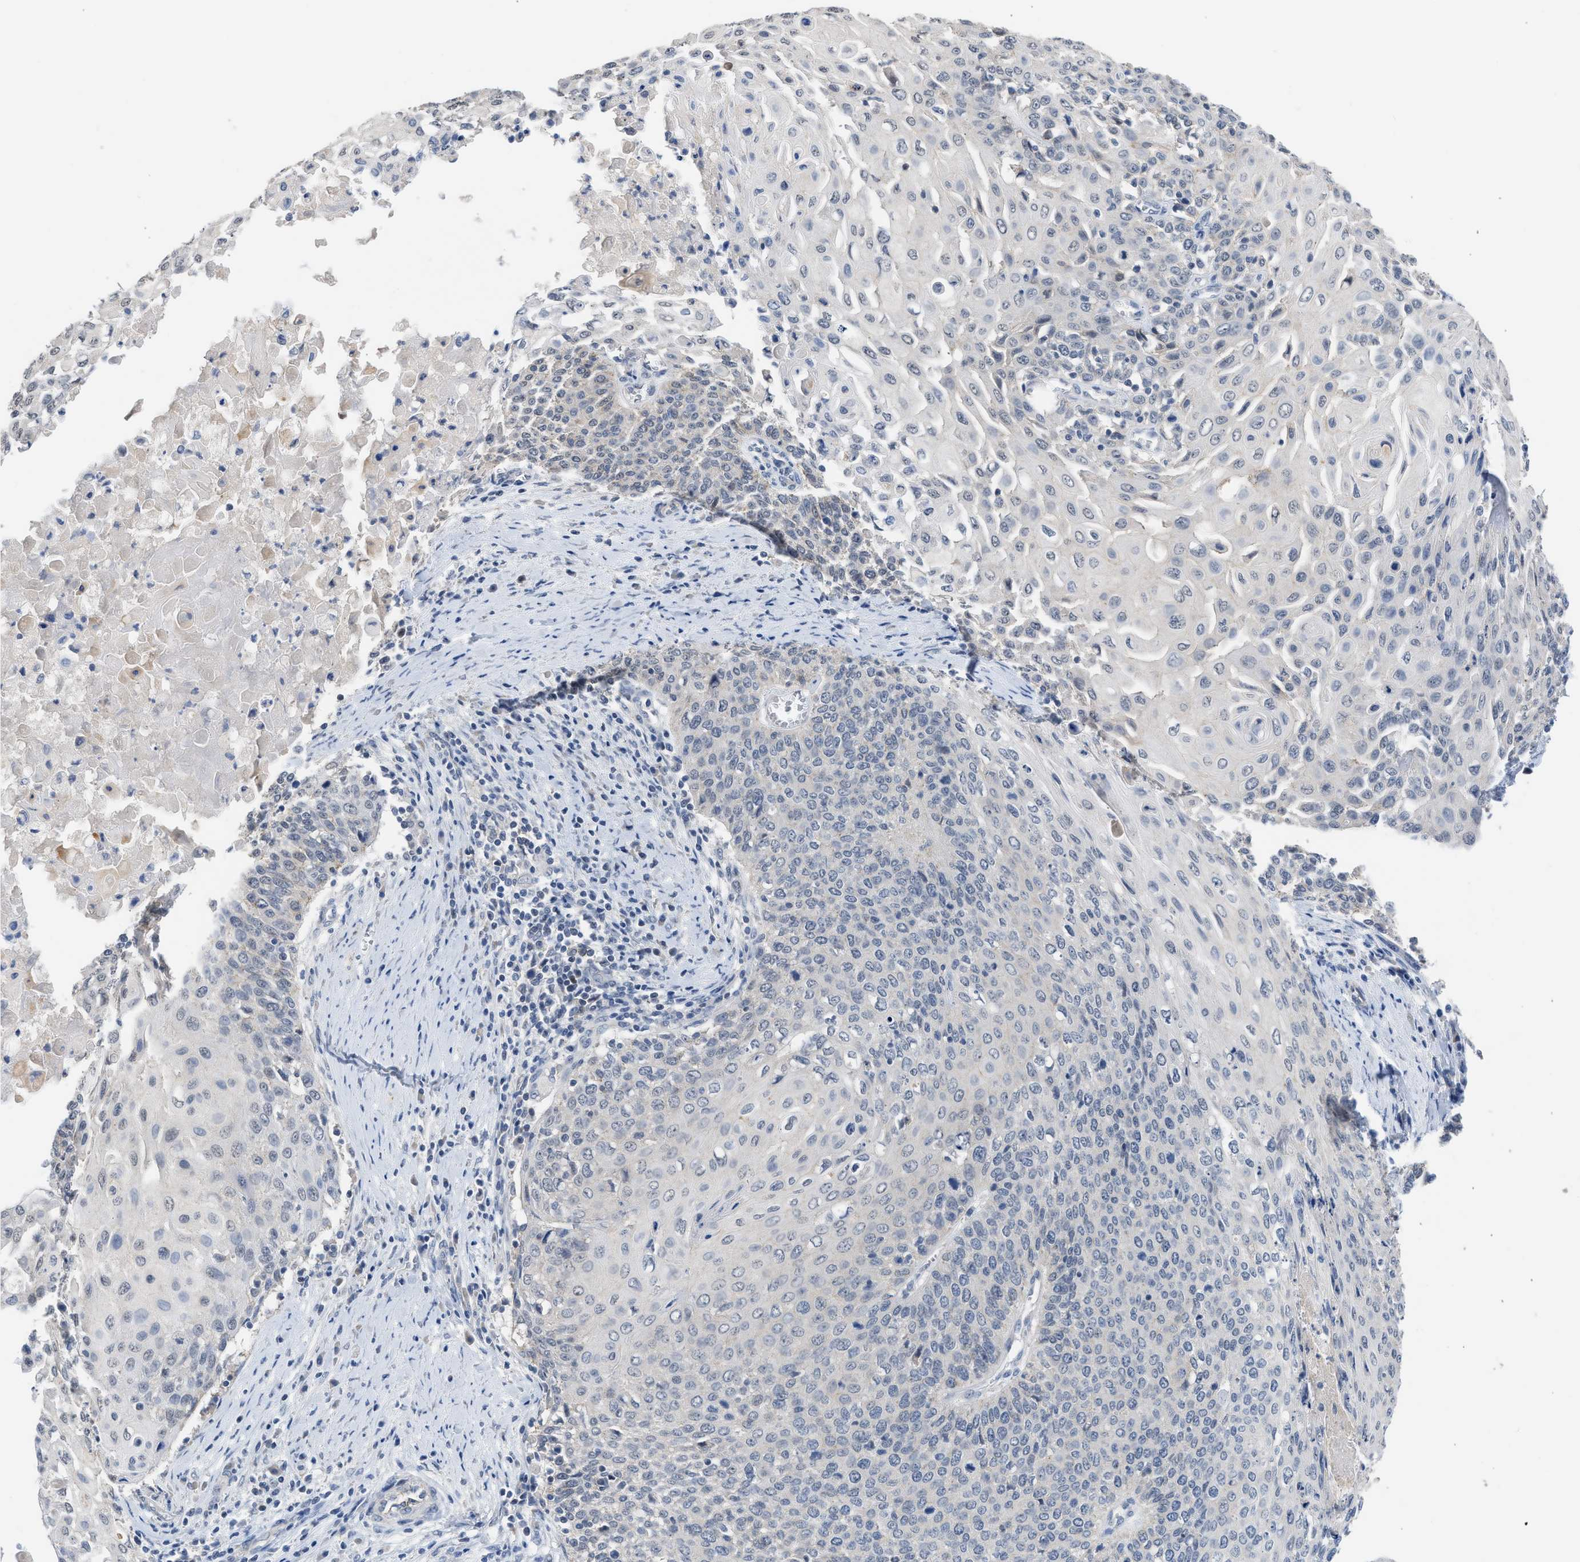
{"staining": {"intensity": "negative", "quantity": "none", "location": "none"}, "tissue": "cervical cancer", "cell_type": "Tumor cells", "image_type": "cancer", "snomed": [{"axis": "morphology", "description": "Squamous cell carcinoma, NOS"}, {"axis": "topography", "description": "Cervix"}], "caption": "High magnification brightfield microscopy of cervical squamous cell carcinoma stained with DAB (brown) and counterstained with hematoxylin (blue): tumor cells show no significant positivity. (DAB (3,3'-diaminobenzidine) immunohistochemistry with hematoxylin counter stain).", "gene": "CSF3R", "patient": {"sex": "female", "age": 39}}